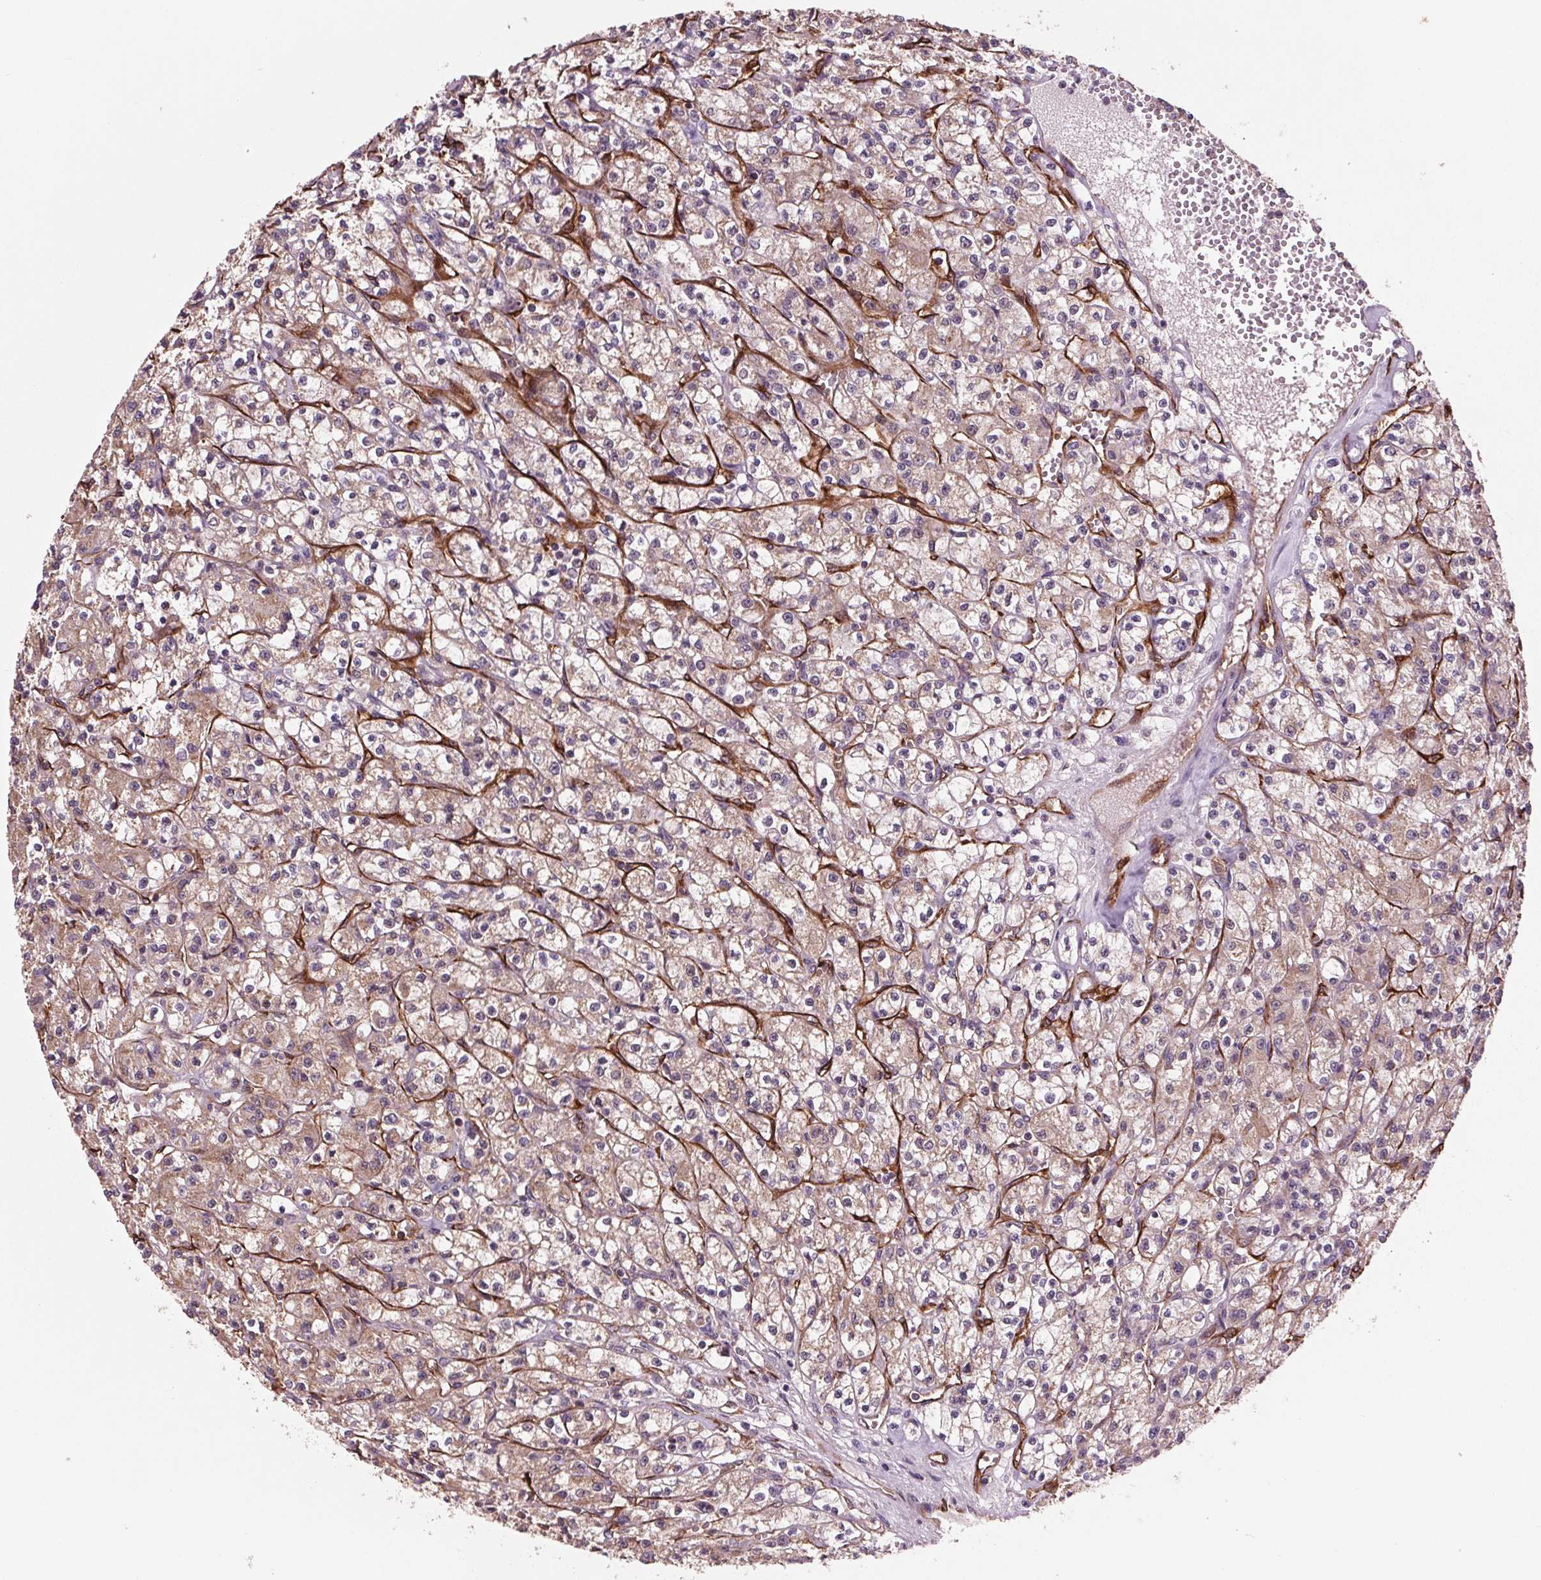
{"staining": {"intensity": "weak", "quantity": "25%-75%", "location": "cytoplasmic/membranous"}, "tissue": "renal cancer", "cell_type": "Tumor cells", "image_type": "cancer", "snomed": [{"axis": "morphology", "description": "Adenocarcinoma, NOS"}, {"axis": "topography", "description": "Kidney"}], "caption": "The micrograph exhibits a brown stain indicating the presence of a protein in the cytoplasmic/membranous of tumor cells in adenocarcinoma (renal).", "gene": "MAPK8", "patient": {"sex": "female", "age": 70}}